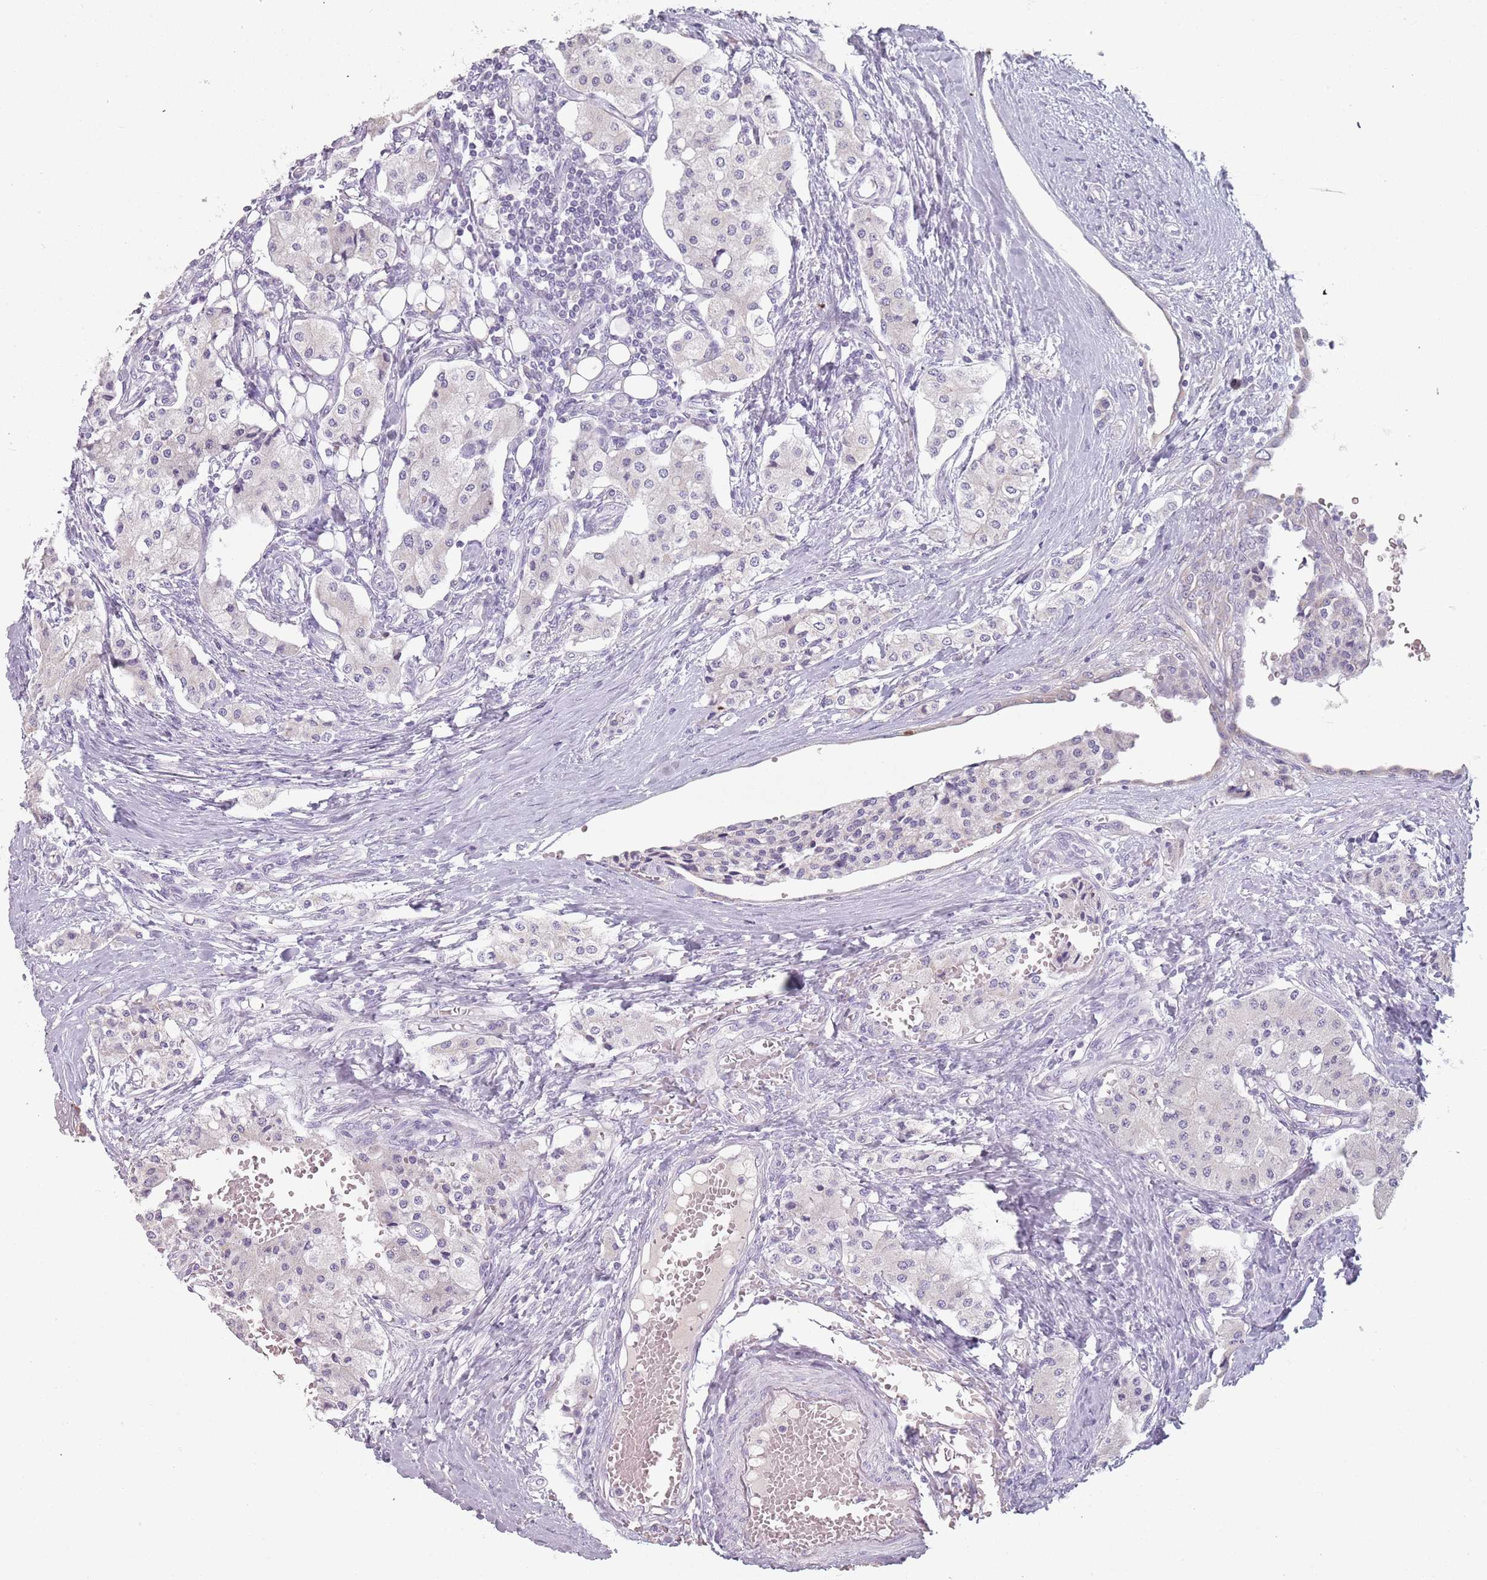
{"staining": {"intensity": "negative", "quantity": "none", "location": "none"}, "tissue": "carcinoid", "cell_type": "Tumor cells", "image_type": "cancer", "snomed": [{"axis": "morphology", "description": "Carcinoid, malignant, NOS"}, {"axis": "topography", "description": "Colon"}], "caption": "This is an IHC micrograph of human carcinoid. There is no staining in tumor cells.", "gene": "CEP19", "patient": {"sex": "female", "age": 52}}